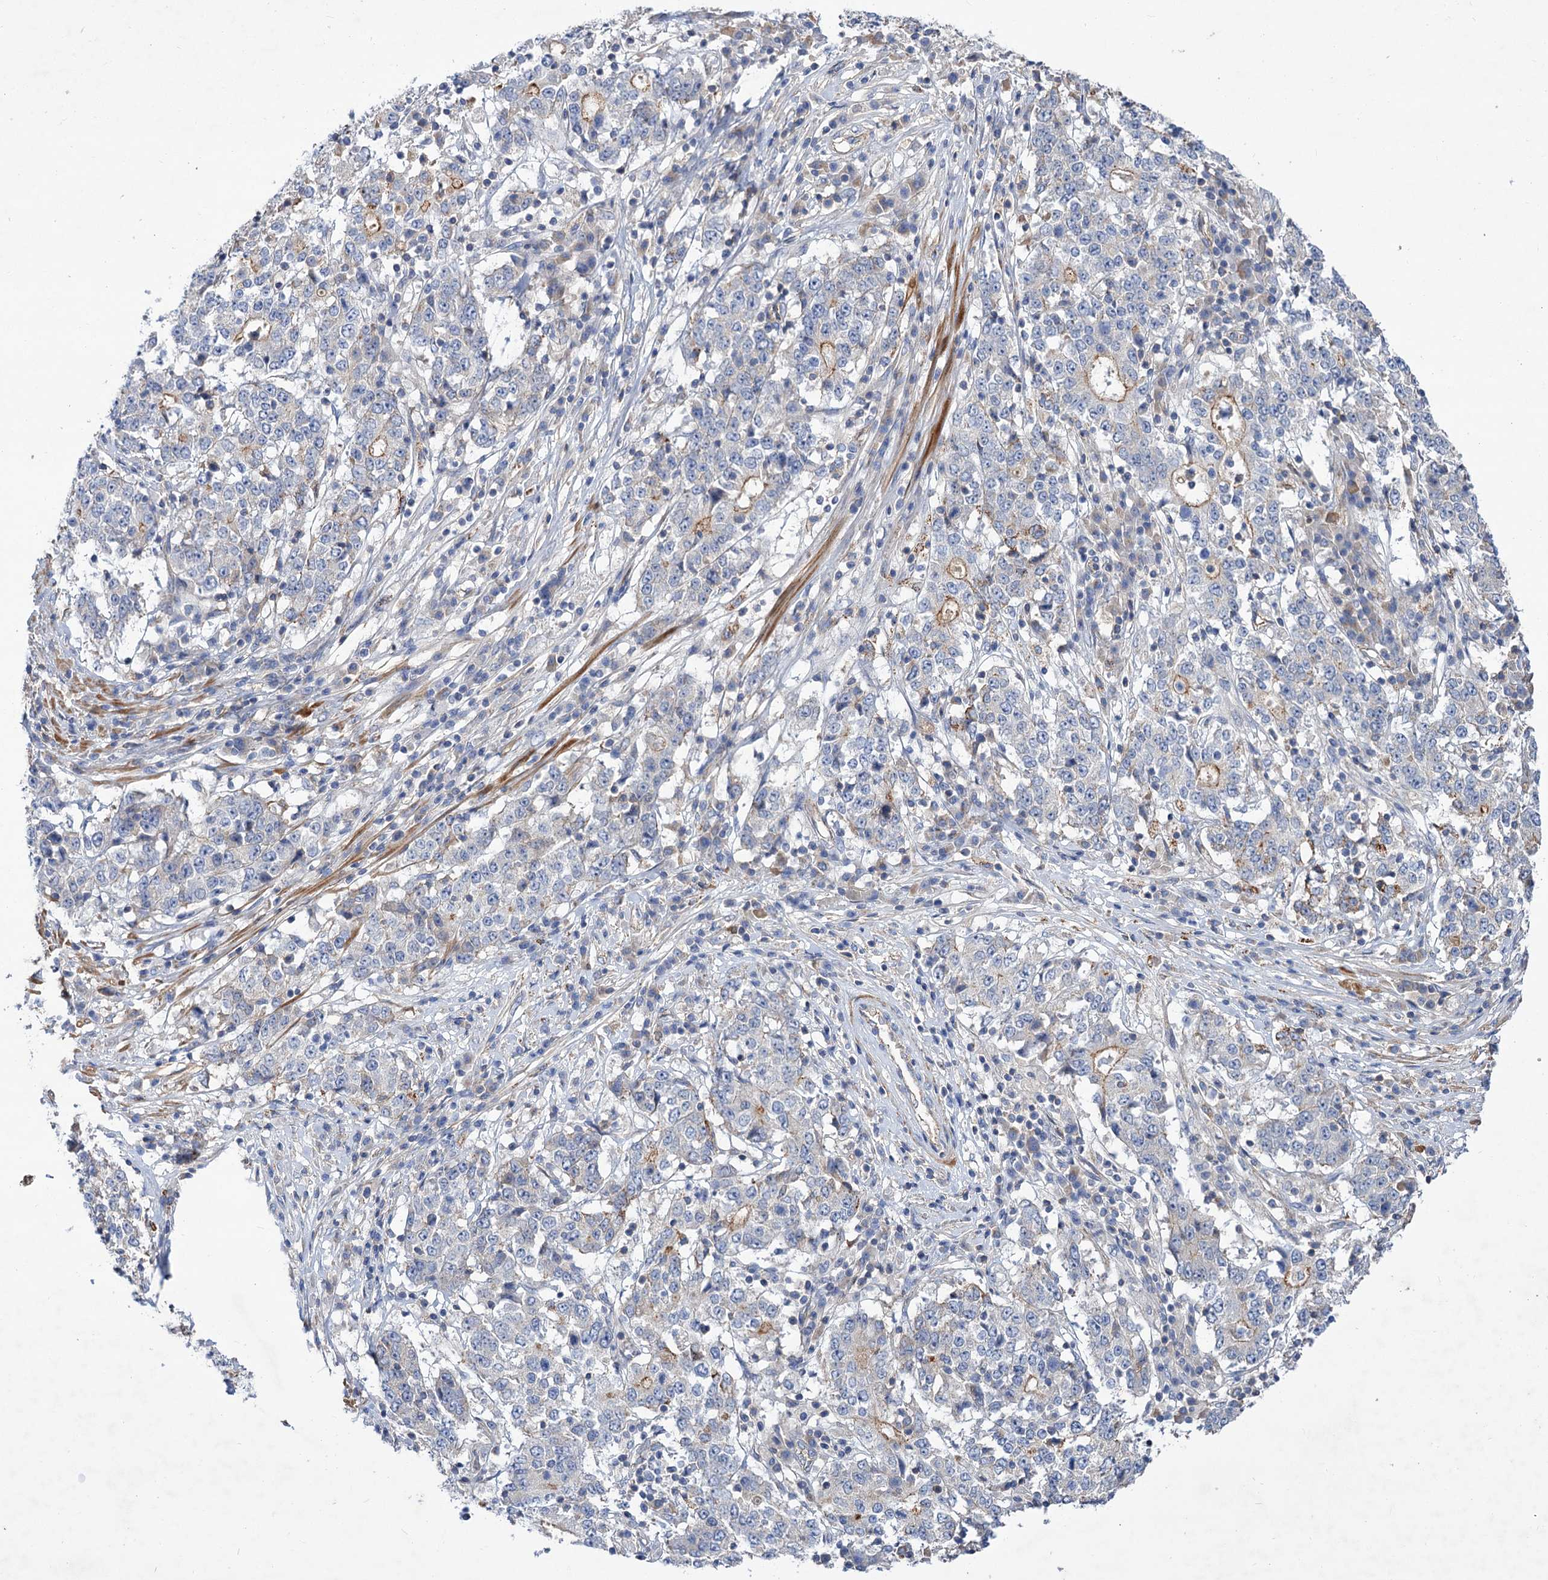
{"staining": {"intensity": "moderate", "quantity": "<25%", "location": "cytoplasmic/membranous"}, "tissue": "stomach cancer", "cell_type": "Tumor cells", "image_type": "cancer", "snomed": [{"axis": "morphology", "description": "Adenocarcinoma, NOS"}, {"axis": "topography", "description": "Stomach"}], "caption": "Adenocarcinoma (stomach) tissue exhibits moderate cytoplasmic/membranous expression in about <25% of tumor cells", "gene": "NUDCD2", "patient": {"sex": "male", "age": 59}}